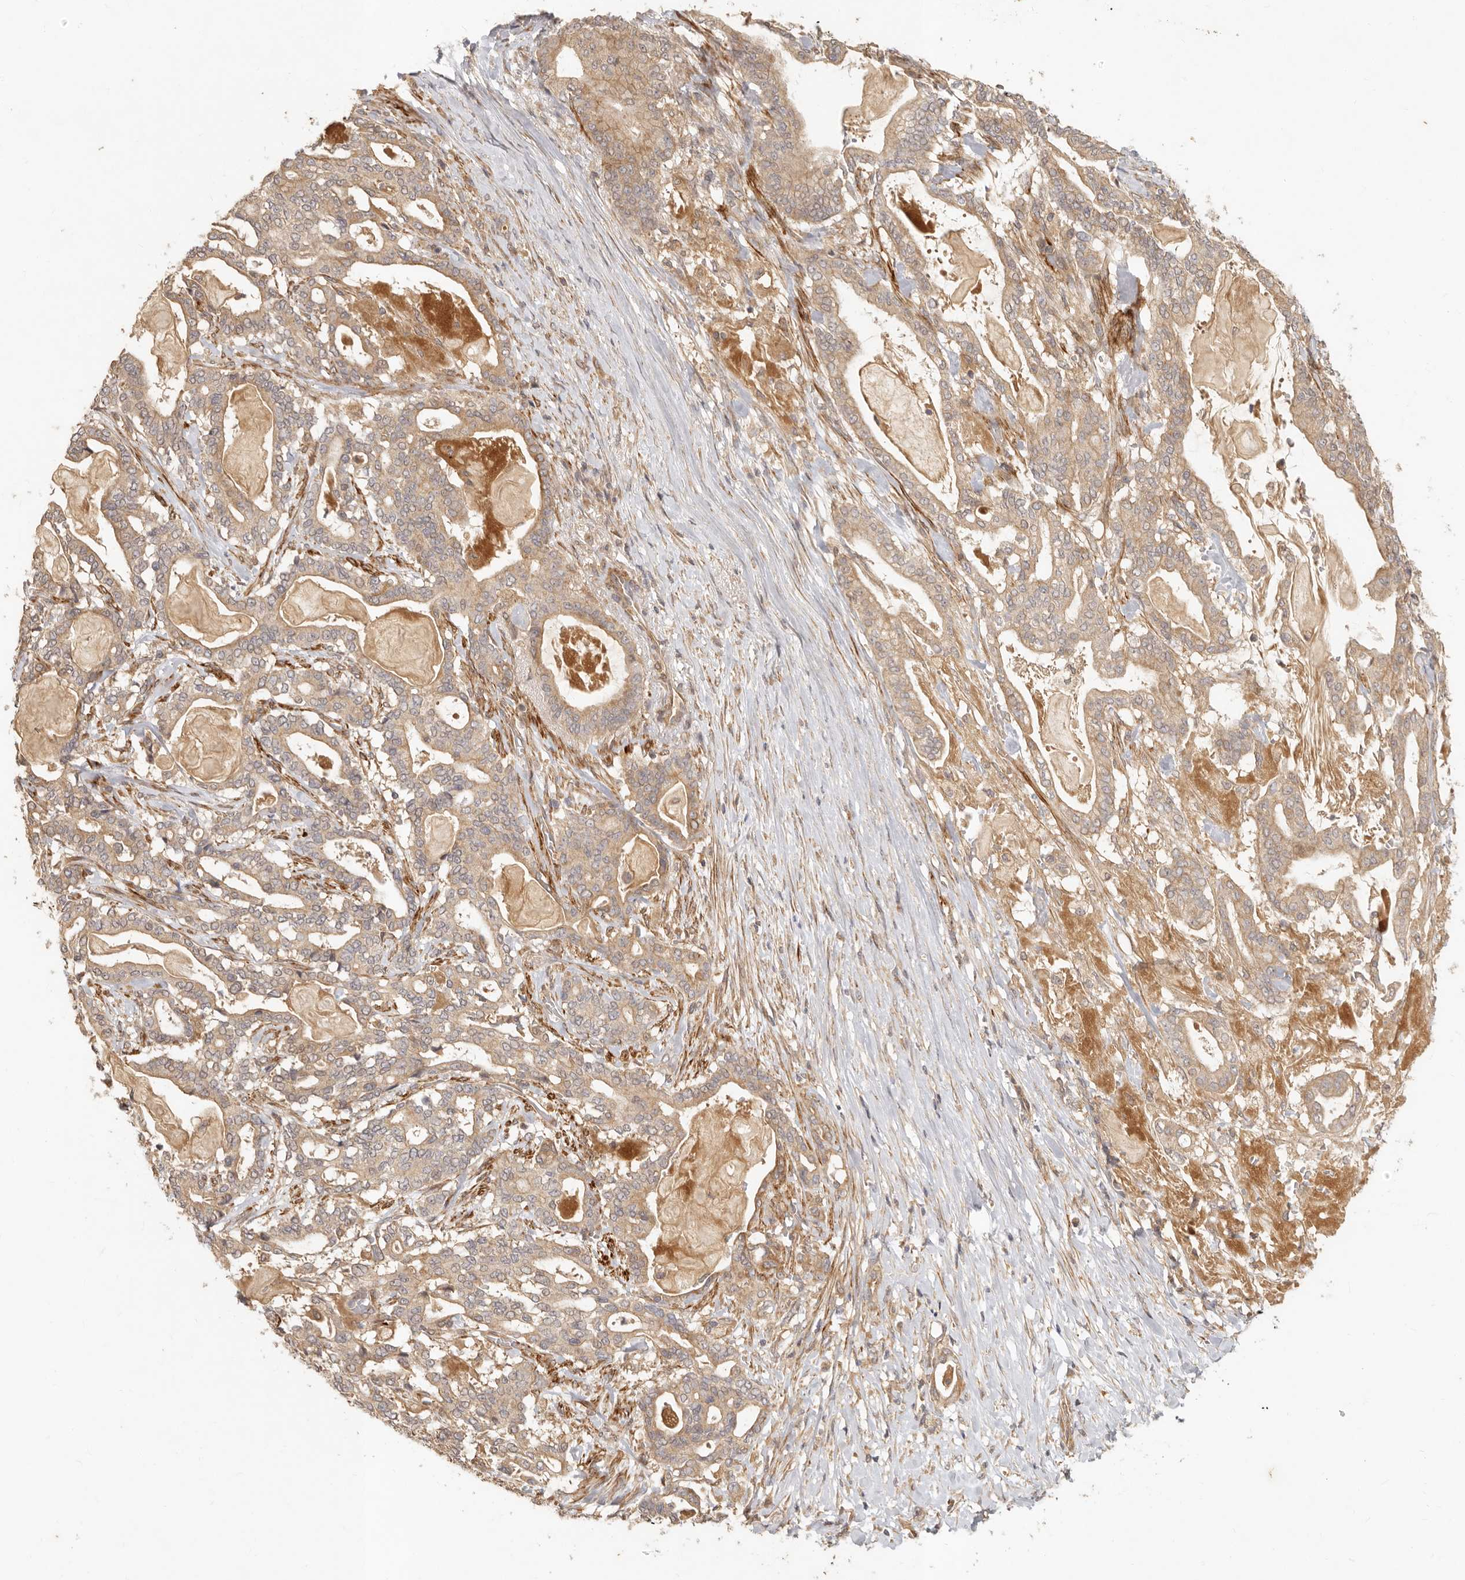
{"staining": {"intensity": "moderate", "quantity": ">75%", "location": "cytoplasmic/membranous"}, "tissue": "pancreatic cancer", "cell_type": "Tumor cells", "image_type": "cancer", "snomed": [{"axis": "morphology", "description": "Adenocarcinoma, NOS"}, {"axis": "topography", "description": "Pancreas"}], "caption": "Protein positivity by immunohistochemistry shows moderate cytoplasmic/membranous expression in about >75% of tumor cells in adenocarcinoma (pancreatic).", "gene": "VIPR1", "patient": {"sex": "male", "age": 63}}